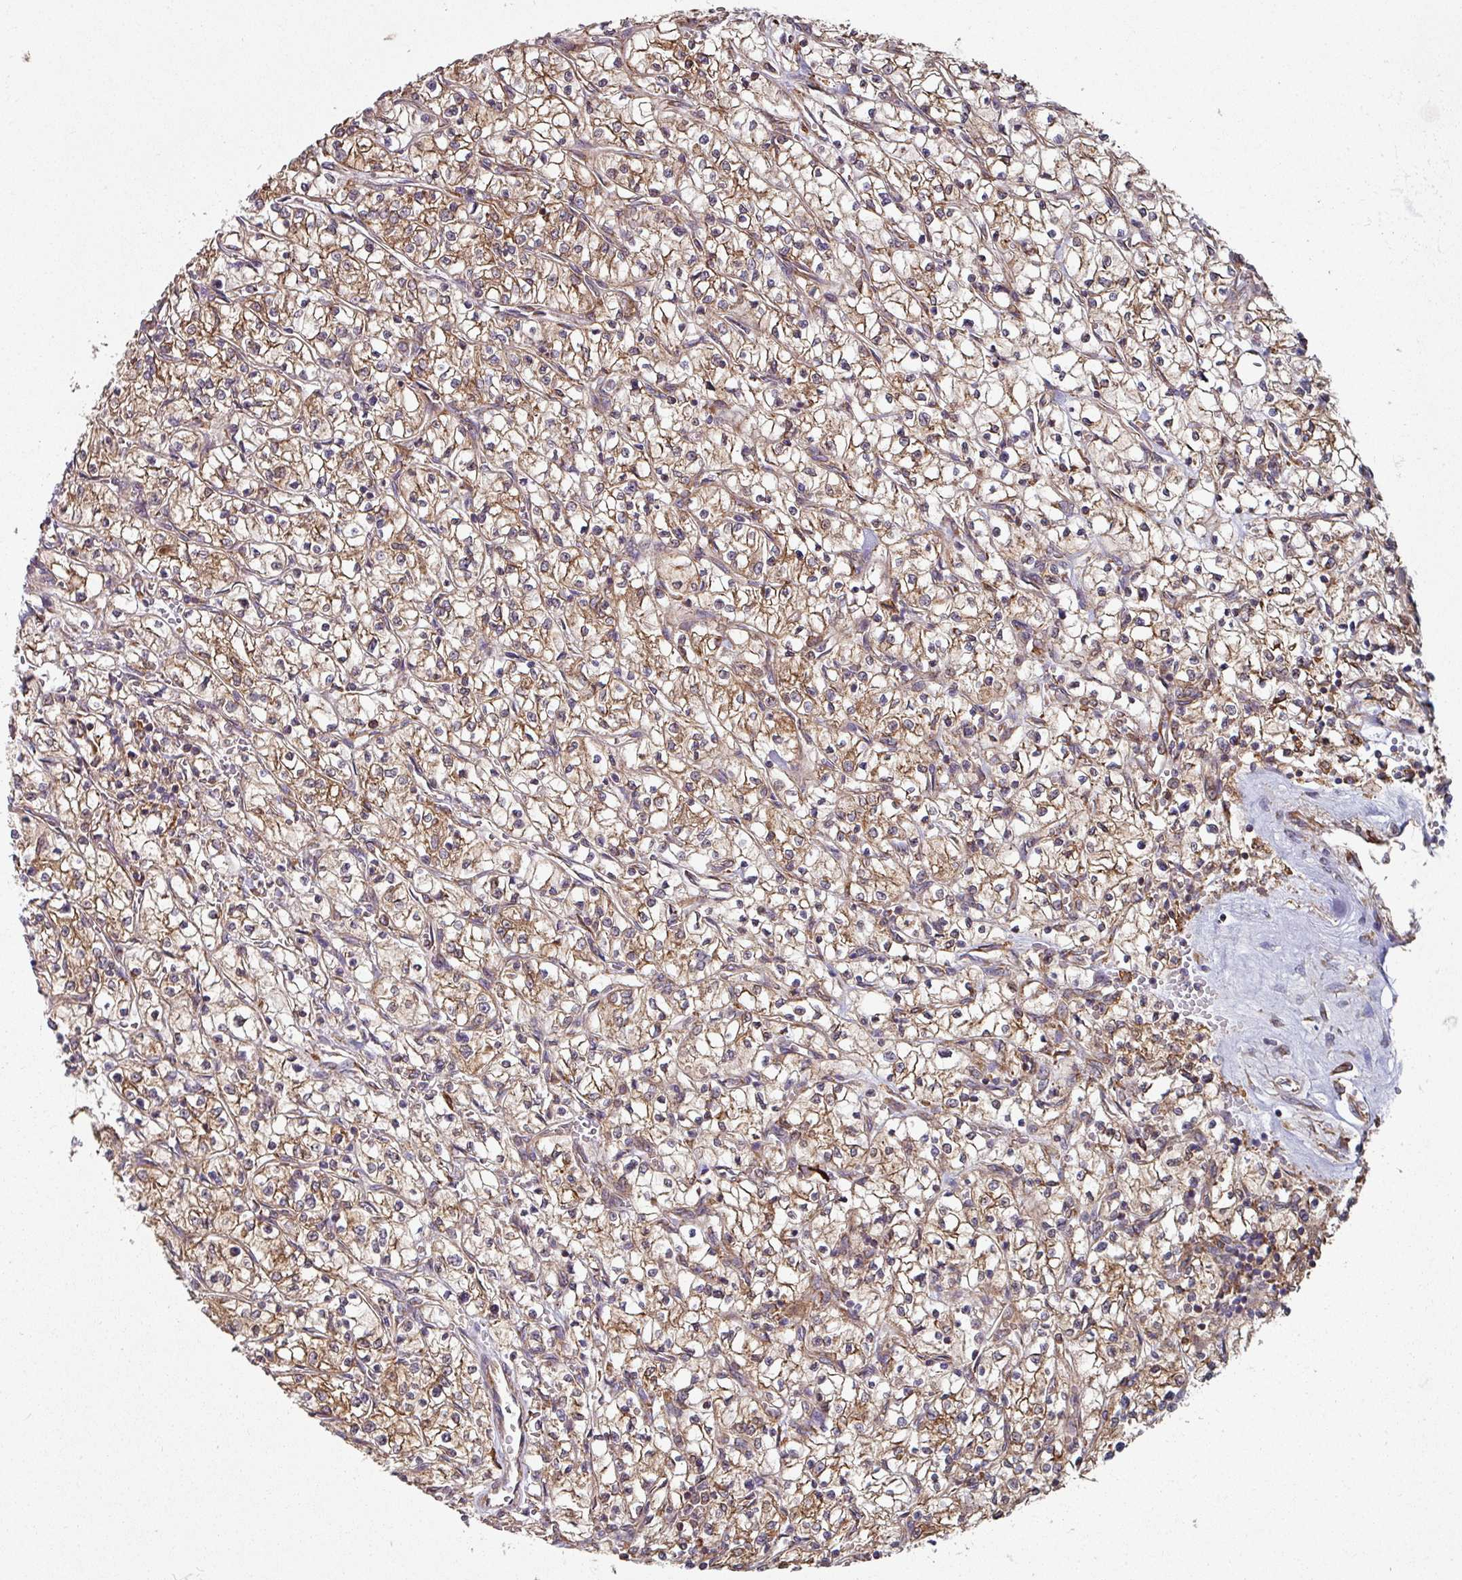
{"staining": {"intensity": "moderate", "quantity": ">75%", "location": "cytoplasmic/membranous"}, "tissue": "renal cancer", "cell_type": "Tumor cells", "image_type": "cancer", "snomed": [{"axis": "morphology", "description": "Adenocarcinoma, NOS"}, {"axis": "topography", "description": "Kidney"}], "caption": "A histopathology image showing moderate cytoplasmic/membranous staining in approximately >75% of tumor cells in renal cancer, as visualized by brown immunohistochemical staining.", "gene": "FAT4", "patient": {"sex": "female", "age": 64}}